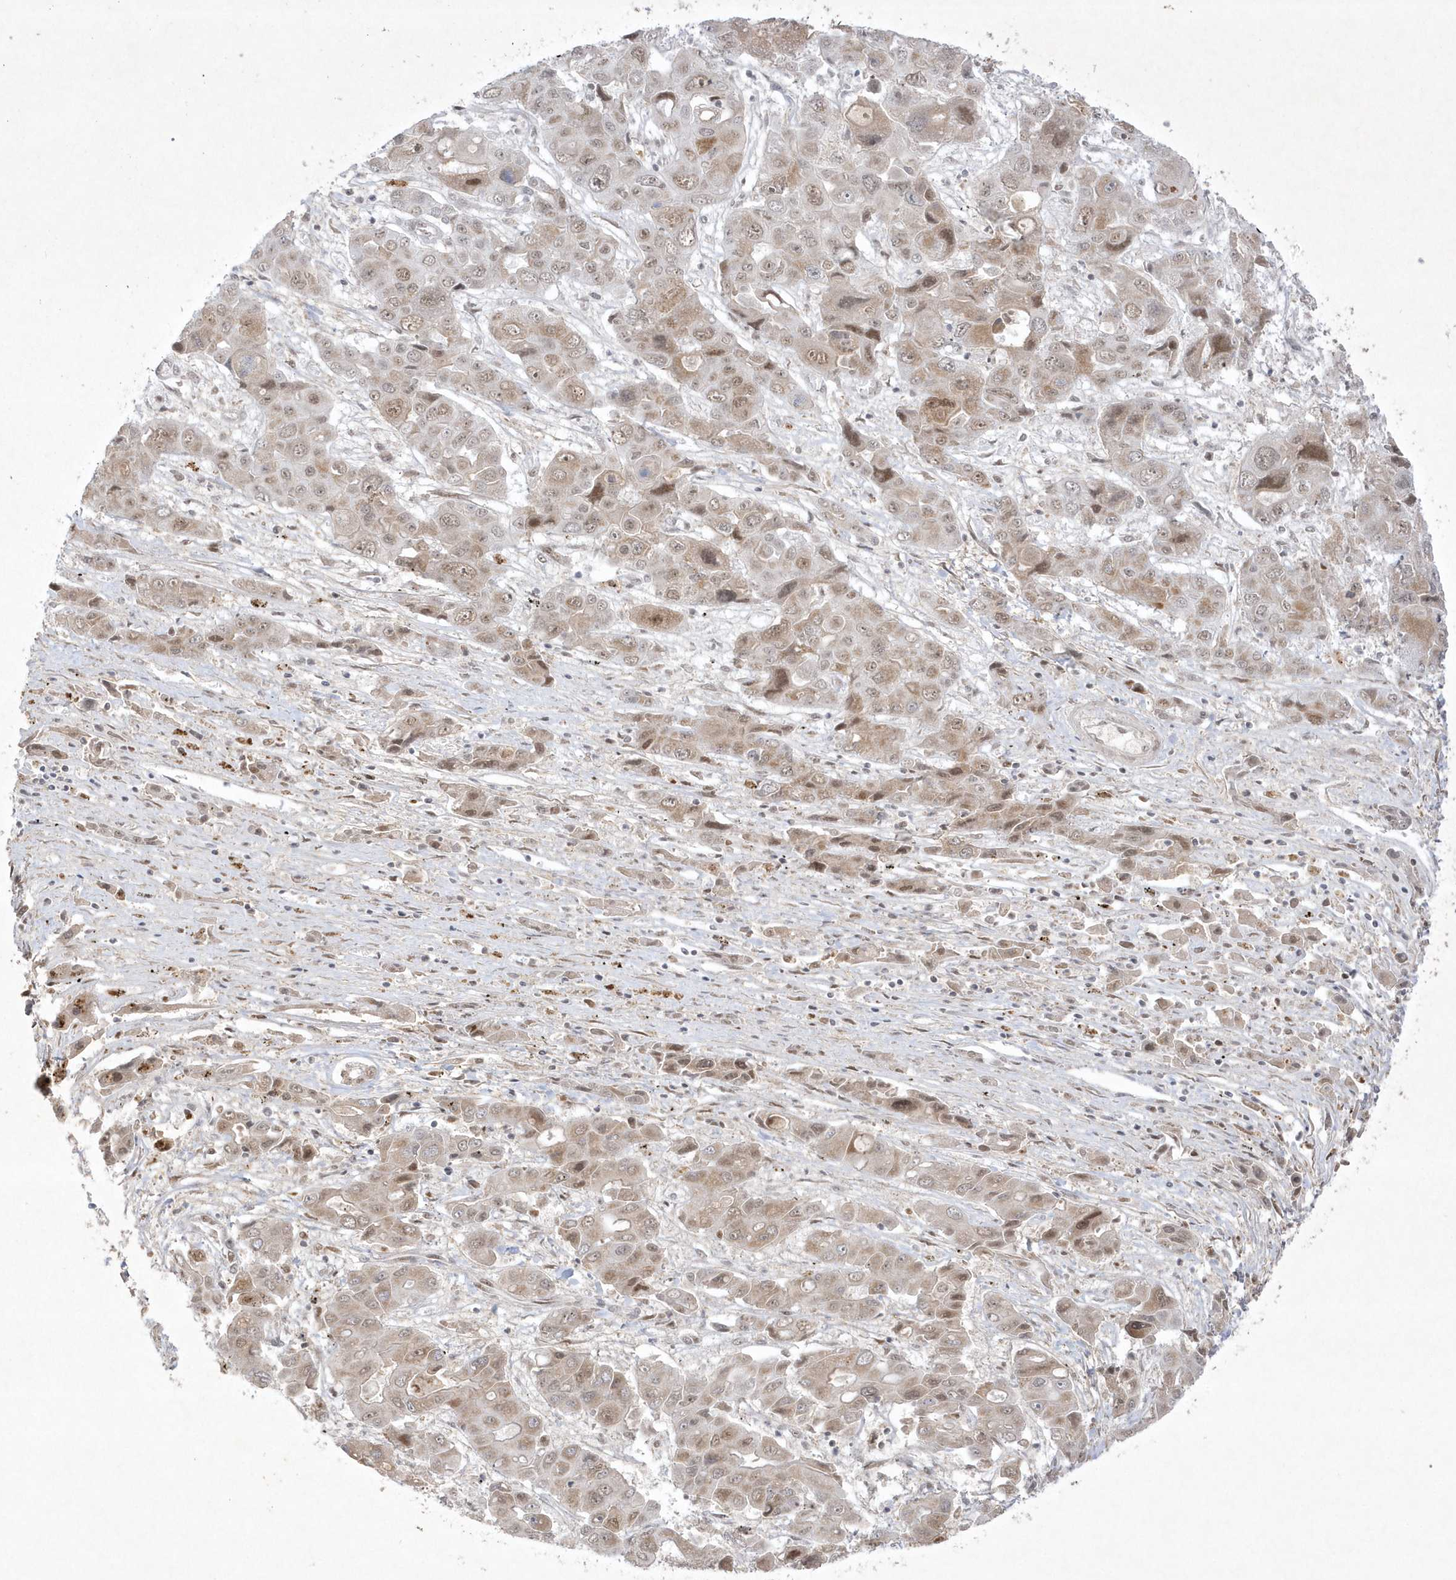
{"staining": {"intensity": "moderate", "quantity": "25%-75%", "location": "nuclear"}, "tissue": "liver cancer", "cell_type": "Tumor cells", "image_type": "cancer", "snomed": [{"axis": "morphology", "description": "Cholangiocarcinoma"}, {"axis": "topography", "description": "Liver"}], "caption": "About 25%-75% of tumor cells in cholangiocarcinoma (liver) show moderate nuclear protein staining as visualized by brown immunohistochemical staining.", "gene": "CPSF3", "patient": {"sex": "male", "age": 67}}